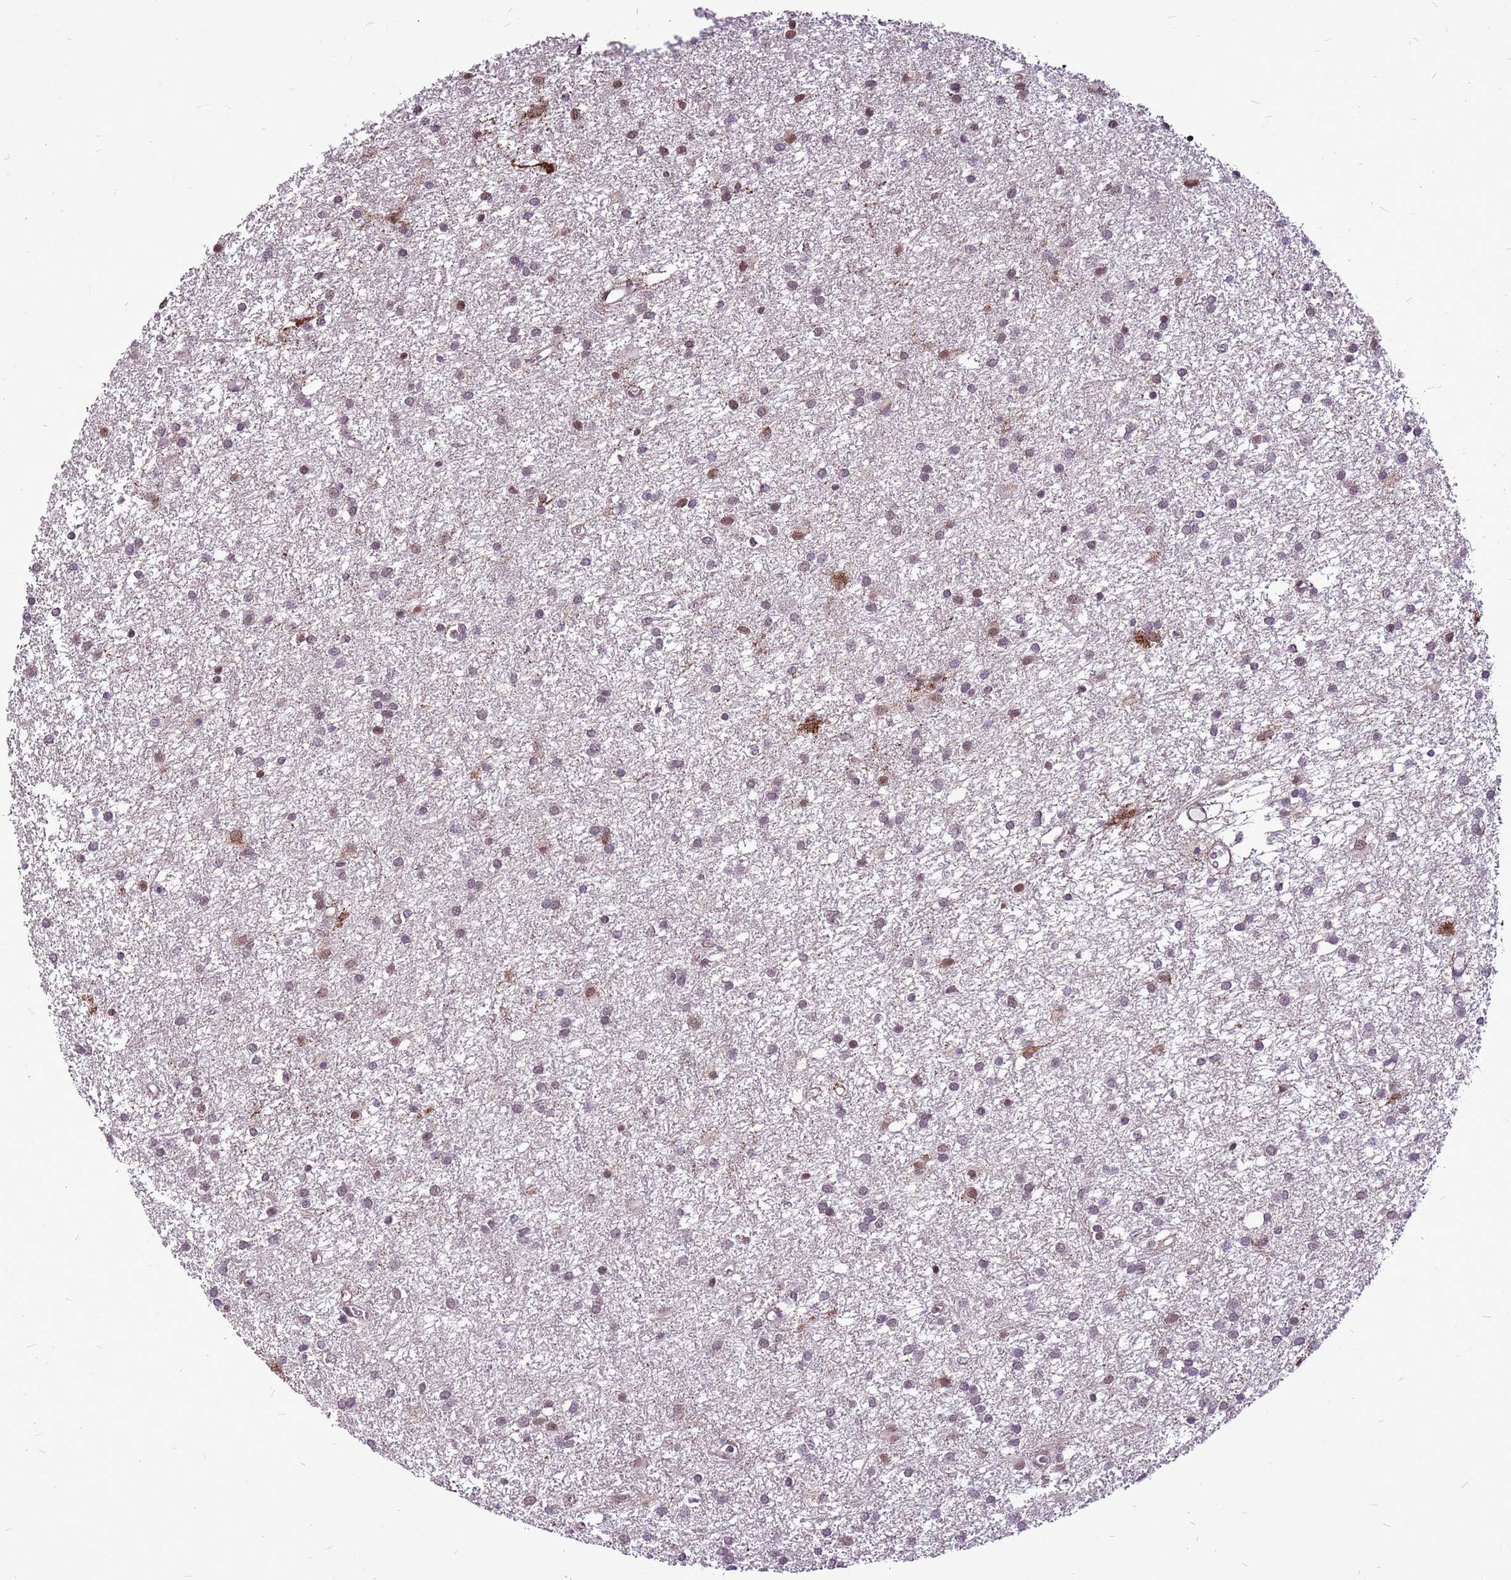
{"staining": {"intensity": "moderate", "quantity": "25%-75%", "location": "nuclear"}, "tissue": "glioma", "cell_type": "Tumor cells", "image_type": "cancer", "snomed": [{"axis": "morphology", "description": "Glioma, malignant, High grade"}, {"axis": "topography", "description": "Brain"}], "caption": "Tumor cells show moderate nuclear expression in approximately 25%-75% of cells in malignant glioma (high-grade).", "gene": "CCDC166", "patient": {"sex": "female", "age": 50}}